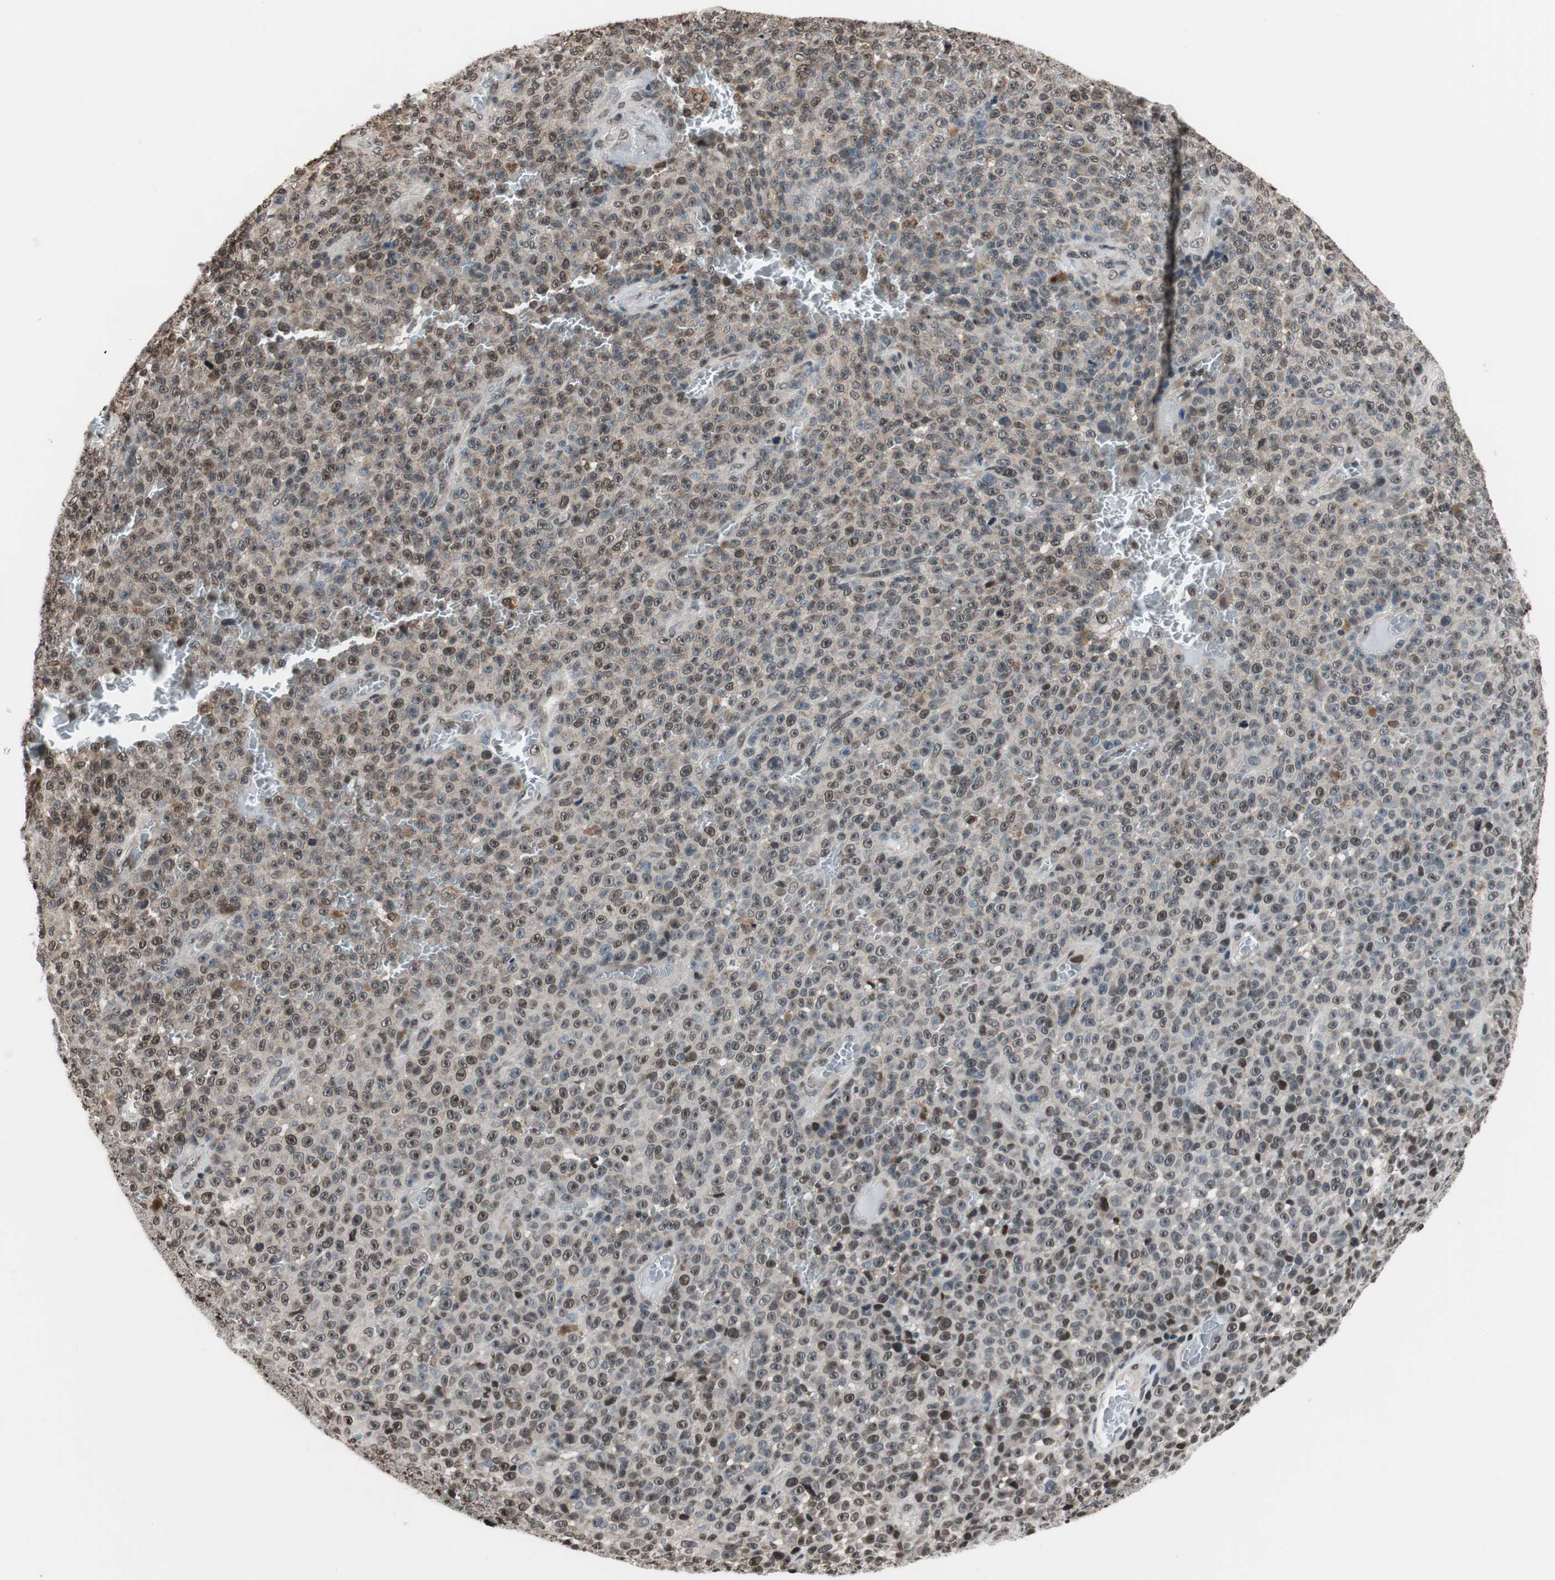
{"staining": {"intensity": "weak", "quantity": ">75%", "location": "nuclear"}, "tissue": "melanoma", "cell_type": "Tumor cells", "image_type": "cancer", "snomed": [{"axis": "morphology", "description": "Malignant melanoma, NOS"}, {"axis": "topography", "description": "Skin"}], "caption": "DAB immunohistochemical staining of malignant melanoma exhibits weak nuclear protein staining in about >75% of tumor cells.", "gene": "RFC1", "patient": {"sex": "female", "age": 82}}